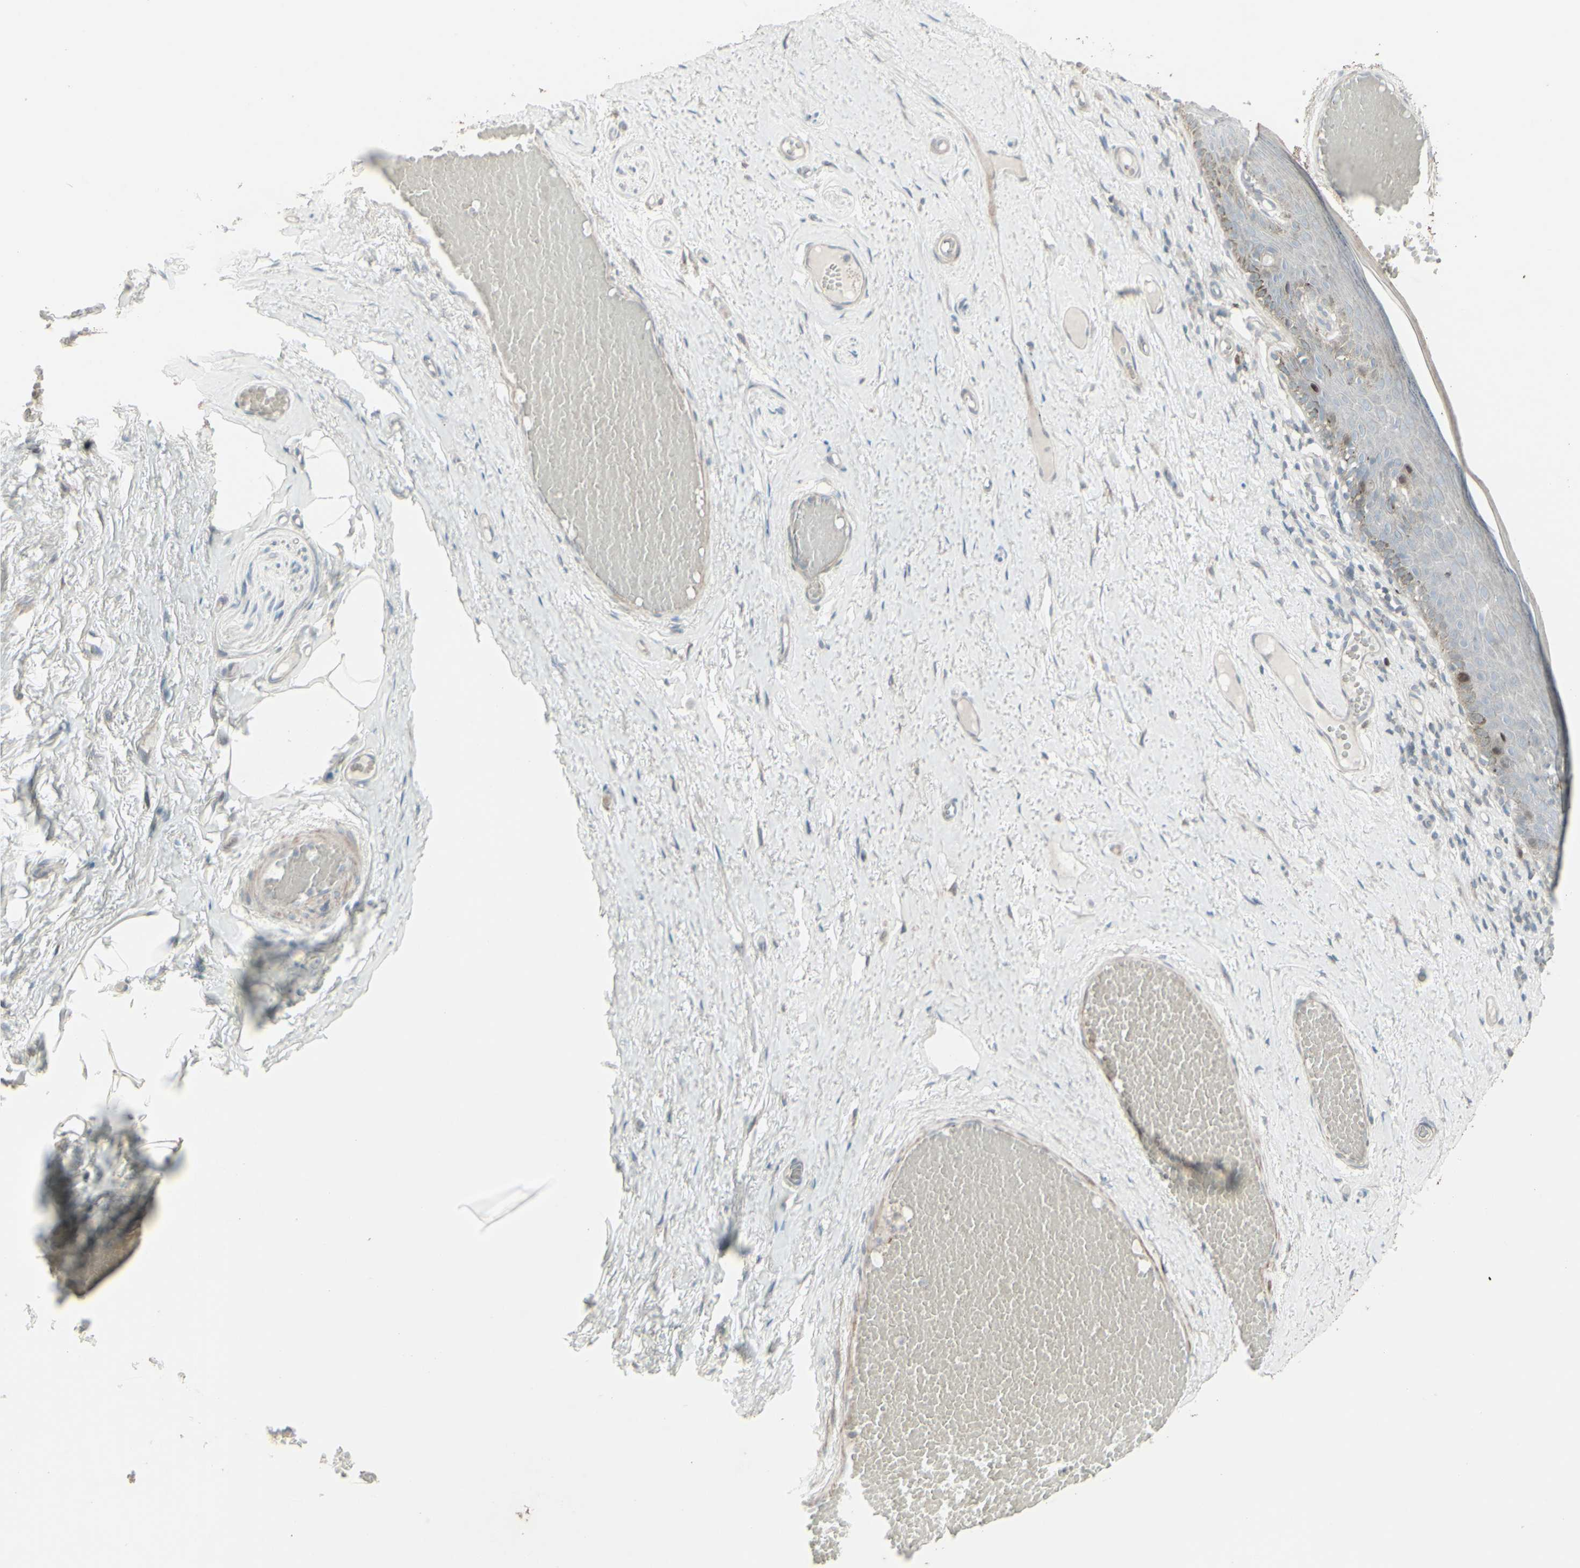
{"staining": {"intensity": "moderate", "quantity": "<25%", "location": "nuclear"}, "tissue": "skin", "cell_type": "Epidermal cells", "image_type": "normal", "snomed": [{"axis": "morphology", "description": "Normal tissue, NOS"}, {"axis": "topography", "description": "Vulva"}], "caption": "The micrograph shows staining of unremarkable skin, revealing moderate nuclear protein positivity (brown color) within epidermal cells.", "gene": "GMNN", "patient": {"sex": "female", "age": 54}}